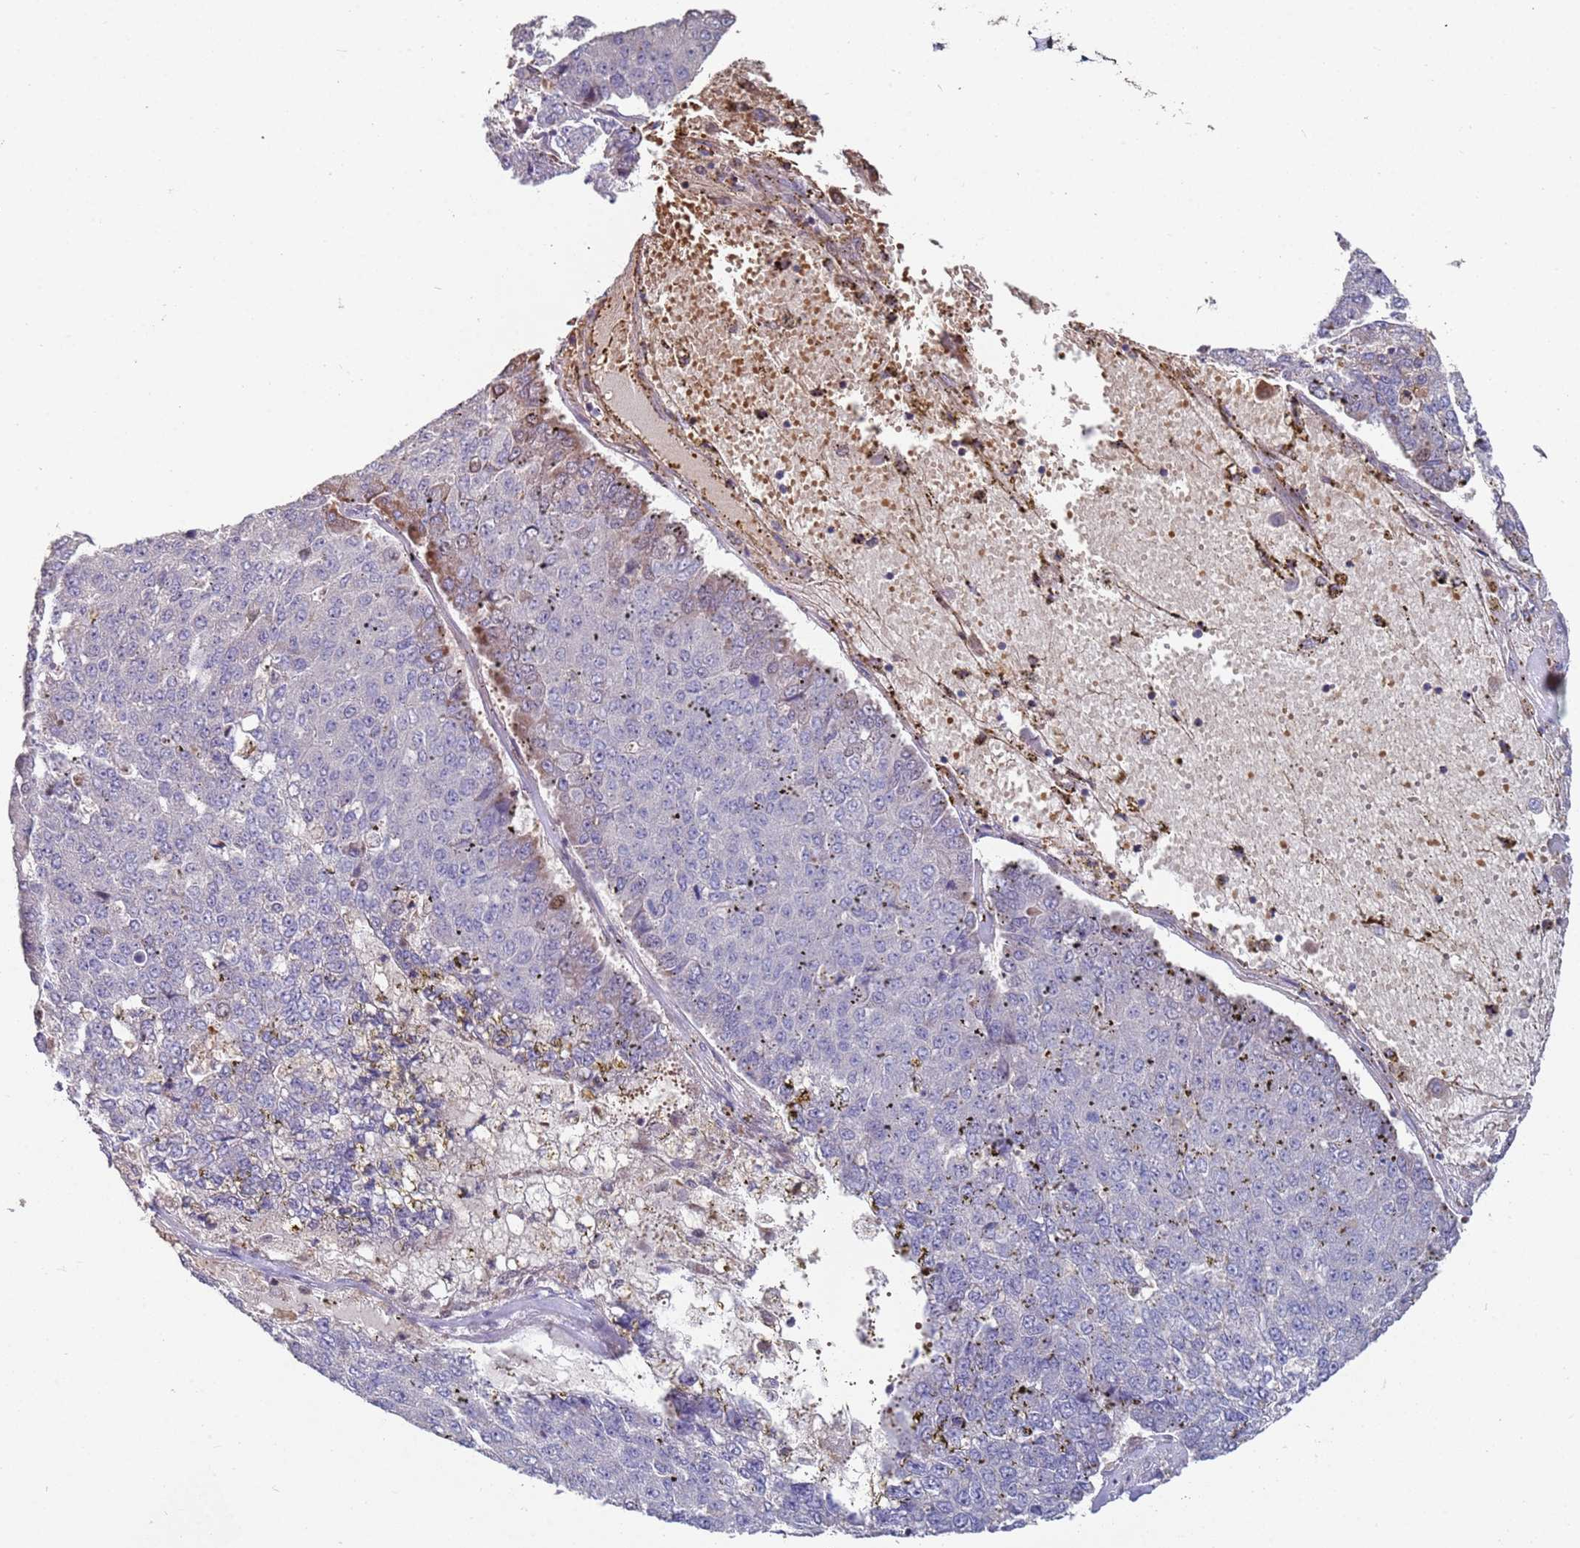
{"staining": {"intensity": "negative", "quantity": "none", "location": "none"}, "tissue": "pancreatic cancer", "cell_type": "Tumor cells", "image_type": "cancer", "snomed": [{"axis": "morphology", "description": "Adenocarcinoma, NOS"}, {"axis": "topography", "description": "Pancreas"}], "caption": "Immunohistochemistry (IHC) of human adenocarcinoma (pancreatic) displays no expression in tumor cells.", "gene": "LACC1", "patient": {"sex": "male", "age": 50}}